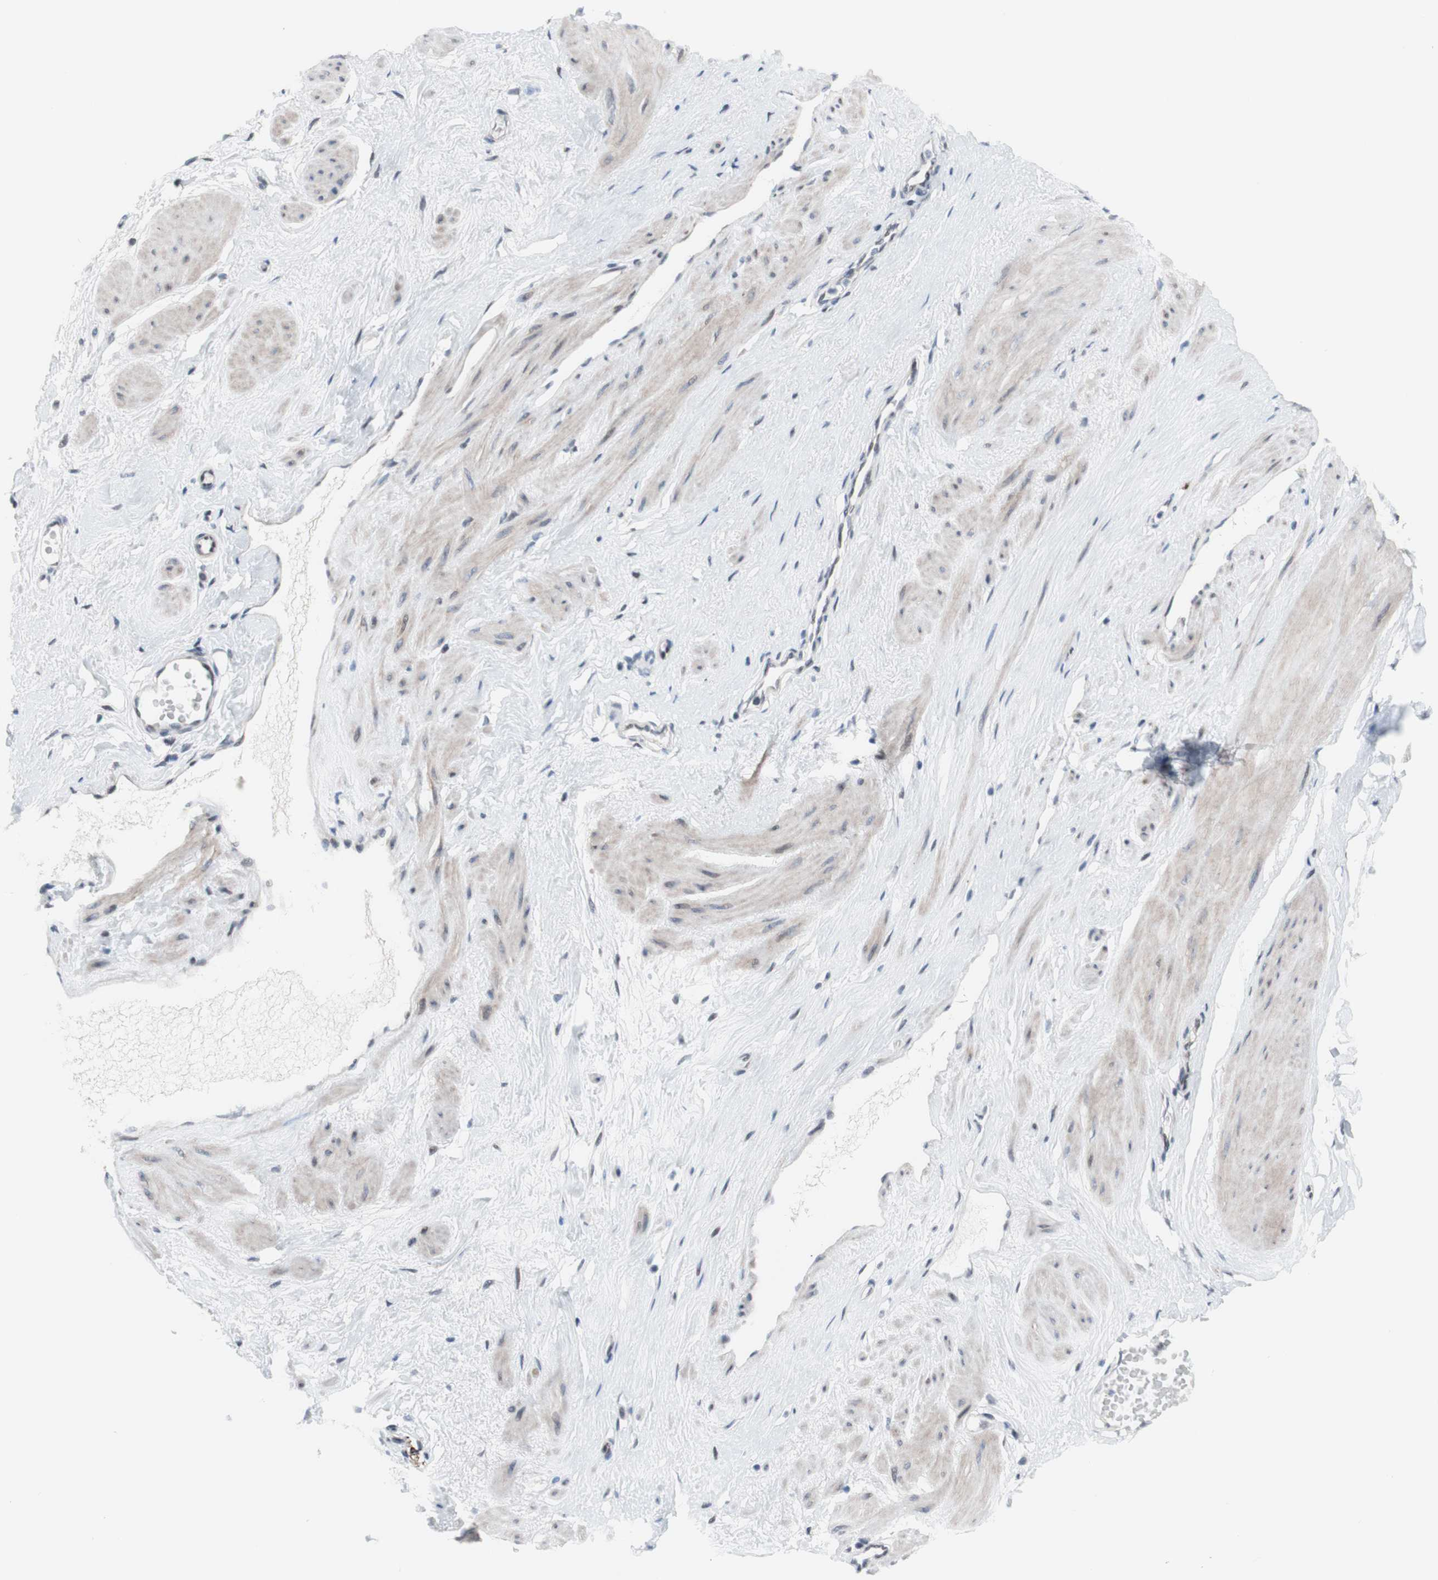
{"staining": {"intensity": "negative", "quantity": "none", "location": "none"}, "tissue": "adipose tissue", "cell_type": "Adipocytes", "image_type": "normal", "snomed": [{"axis": "morphology", "description": "Normal tissue, NOS"}, {"axis": "topography", "description": "Soft tissue"}, {"axis": "topography", "description": "Vascular tissue"}], "caption": "A micrograph of adipose tissue stained for a protein displays no brown staining in adipocytes. The staining was performed using DAB (3,3'-diaminobenzidine) to visualize the protein expression in brown, while the nuclei were stained in blue with hematoxylin (Magnification: 20x).", "gene": "PHTF2", "patient": {"sex": "female", "age": 35}}